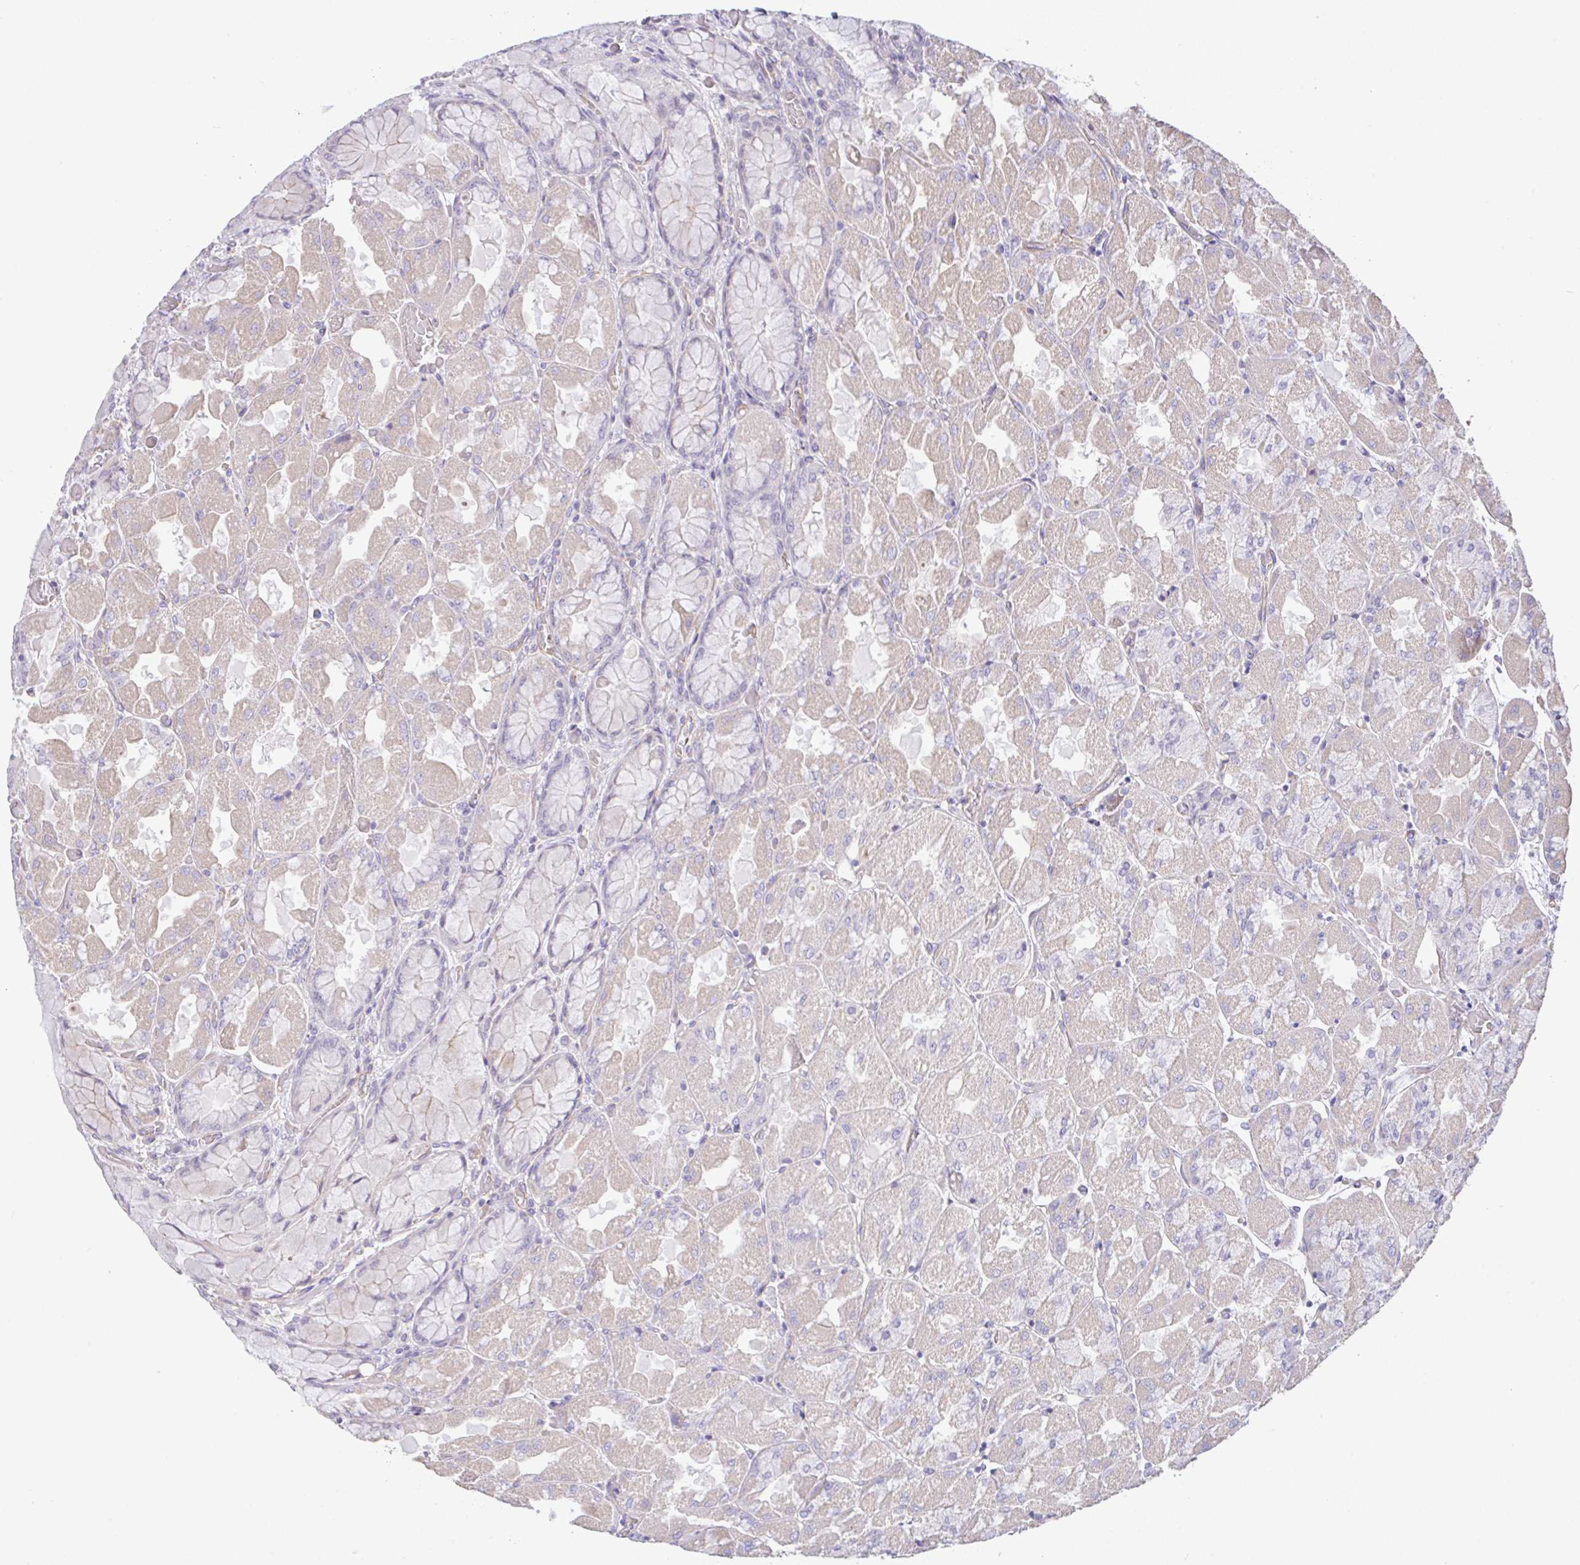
{"staining": {"intensity": "moderate", "quantity": "<25%", "location": "cytoplasmic/membranous"}, "tissue": "stomach", "cell_type": "Glandular cells", "image_type": "normal", "snomed": [{"axis": "morphology", "description": "Normal tissue, NOS"}, {"axis": "topography", "description": "Stomach"}], "caption": "Moderate cytoplasmic/membranous protein positivity is appreciated in approximately <25% of glandular cells in stomach.", "gene": "PLCD4", "patient": {"sex": "female", "age": 61}}